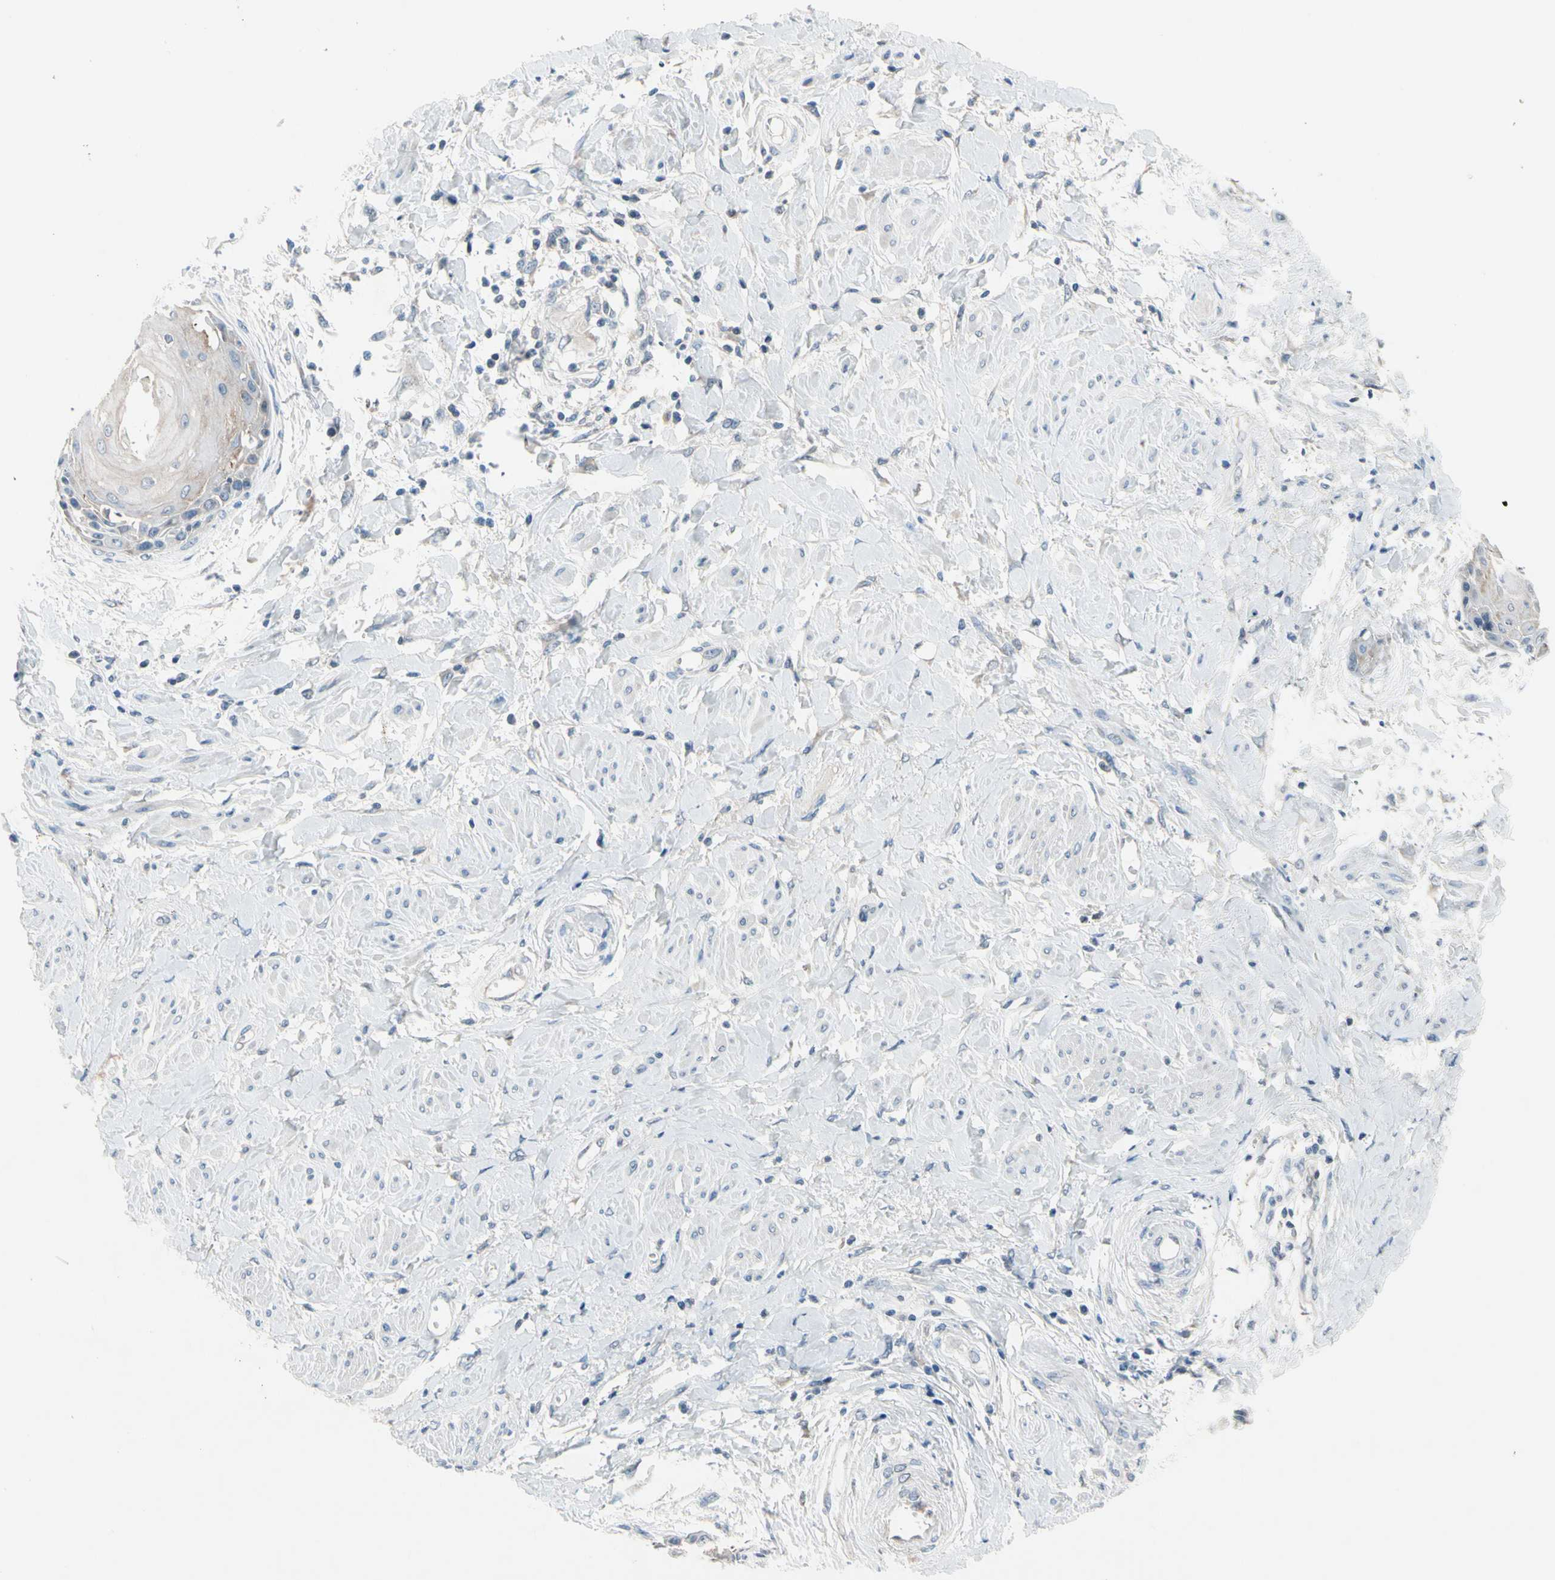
{"staining": {"intensity": "weak", "quantity": "25%-75%", "location": "cytoplasmic/membranous"}, "tissue": "cervical cancer", "cell_type": "Tumor cells", "image_type": "cancer", "snomed": [{"axis": "morphology", "description": "Squamous cell carcinoma, NOS"}, {"axis": "topography", "description": "Cervix"}], "caption": "Immunohistochemical staining of cervical cancer exhibits low levels of weak cytoplasmic/membranous positivity in approximately 25%-75% of tumor cells.", "gene": "PIP5K1B", "patient": {"sex": "female", "age": 57}}